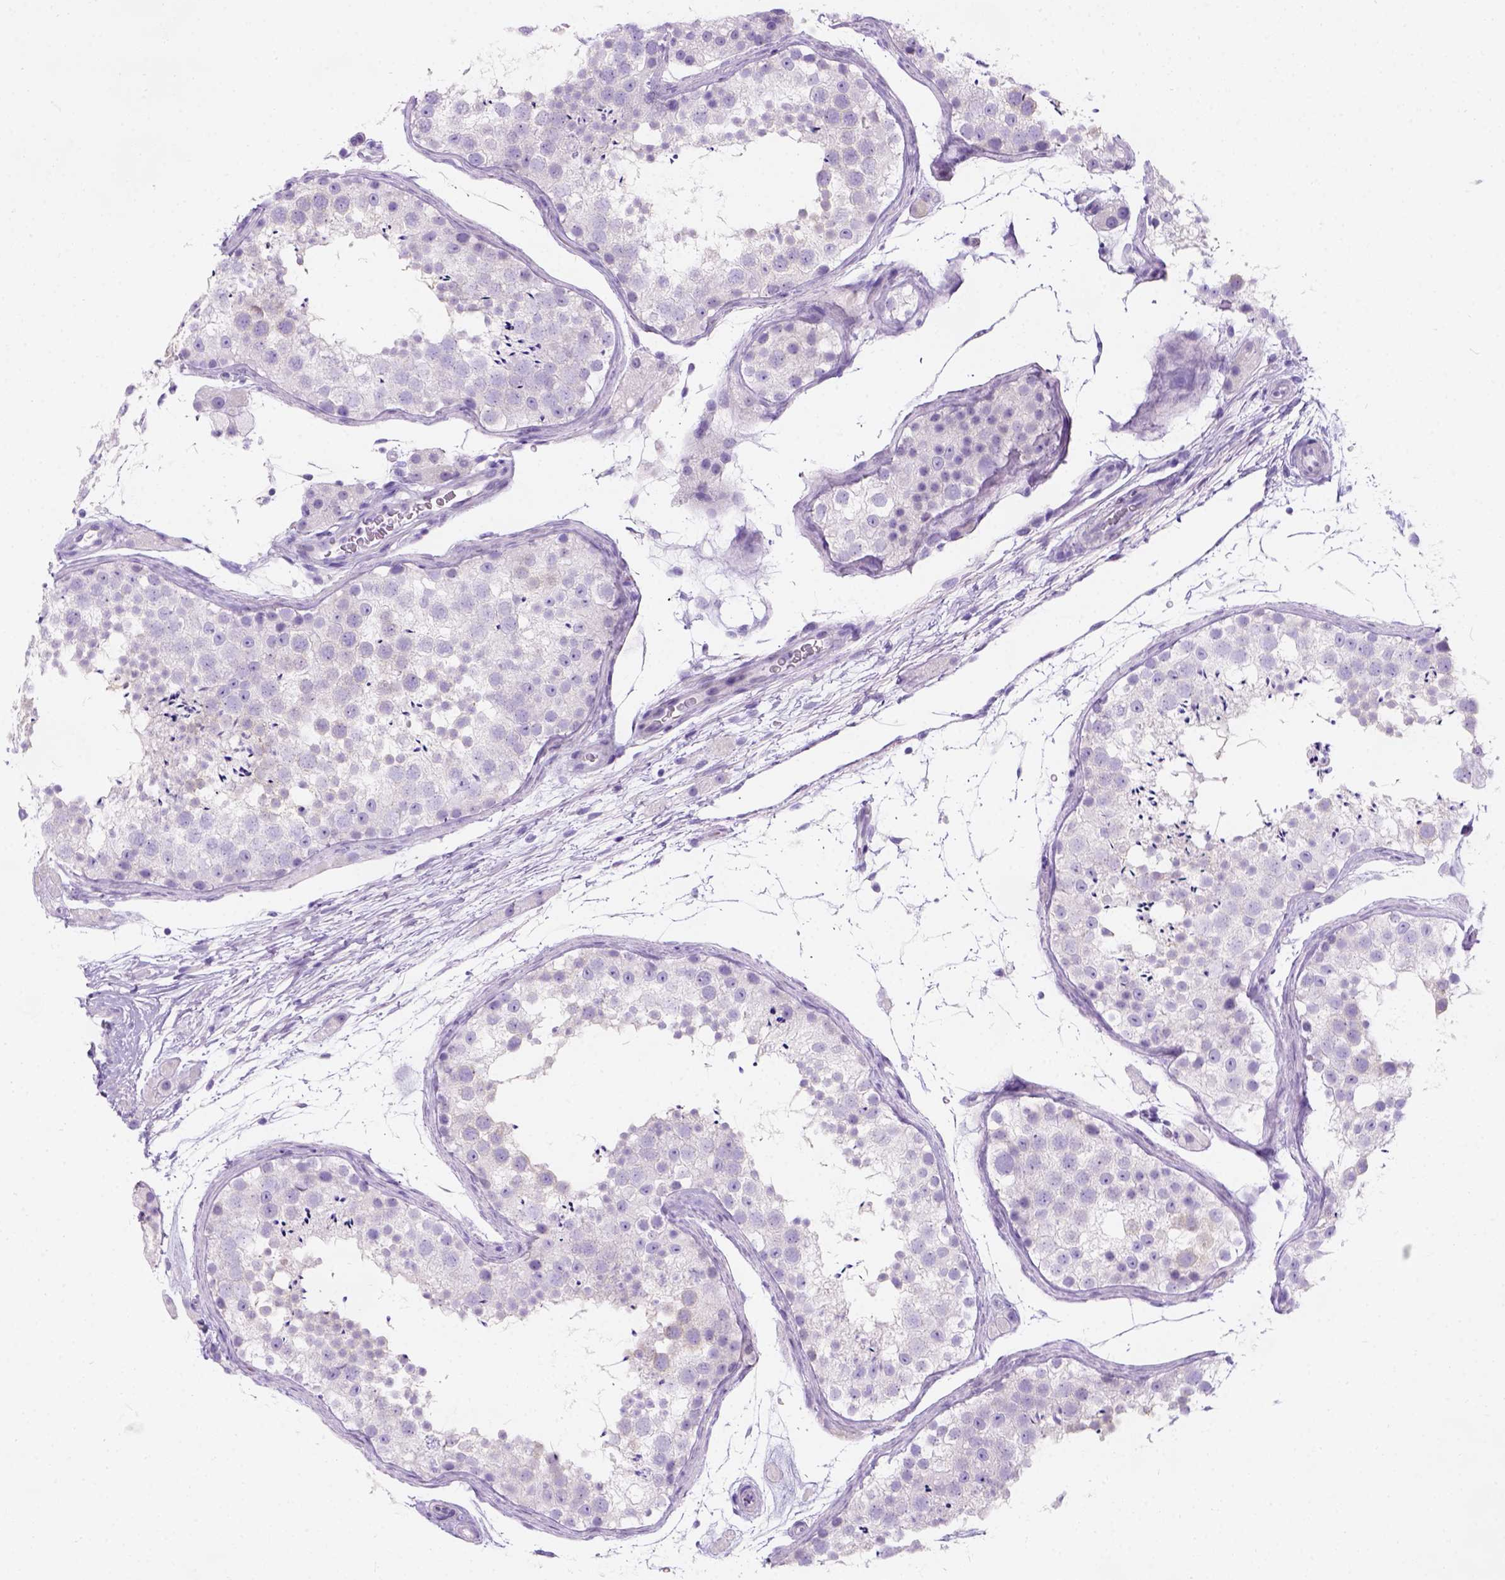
{"staining": {"intensity": "negative", "quantity": "none", "location": "none"}, "tissue": "testis", "cell_type": "Cells in seminiferous ducts", "image_type": "normal", "snomed": [{"axis": "morphology", "description": "Normal tissue, NOS"}, {"axis": "topography", "description": "Testis"}], "caption": "An immunohistochemistry micrograph of normal testis is shown. There is no staining in cells in seminiferous ducts of testis.", "gene": "C7orf57", "patient": {"sex": "male", "age": 41}}